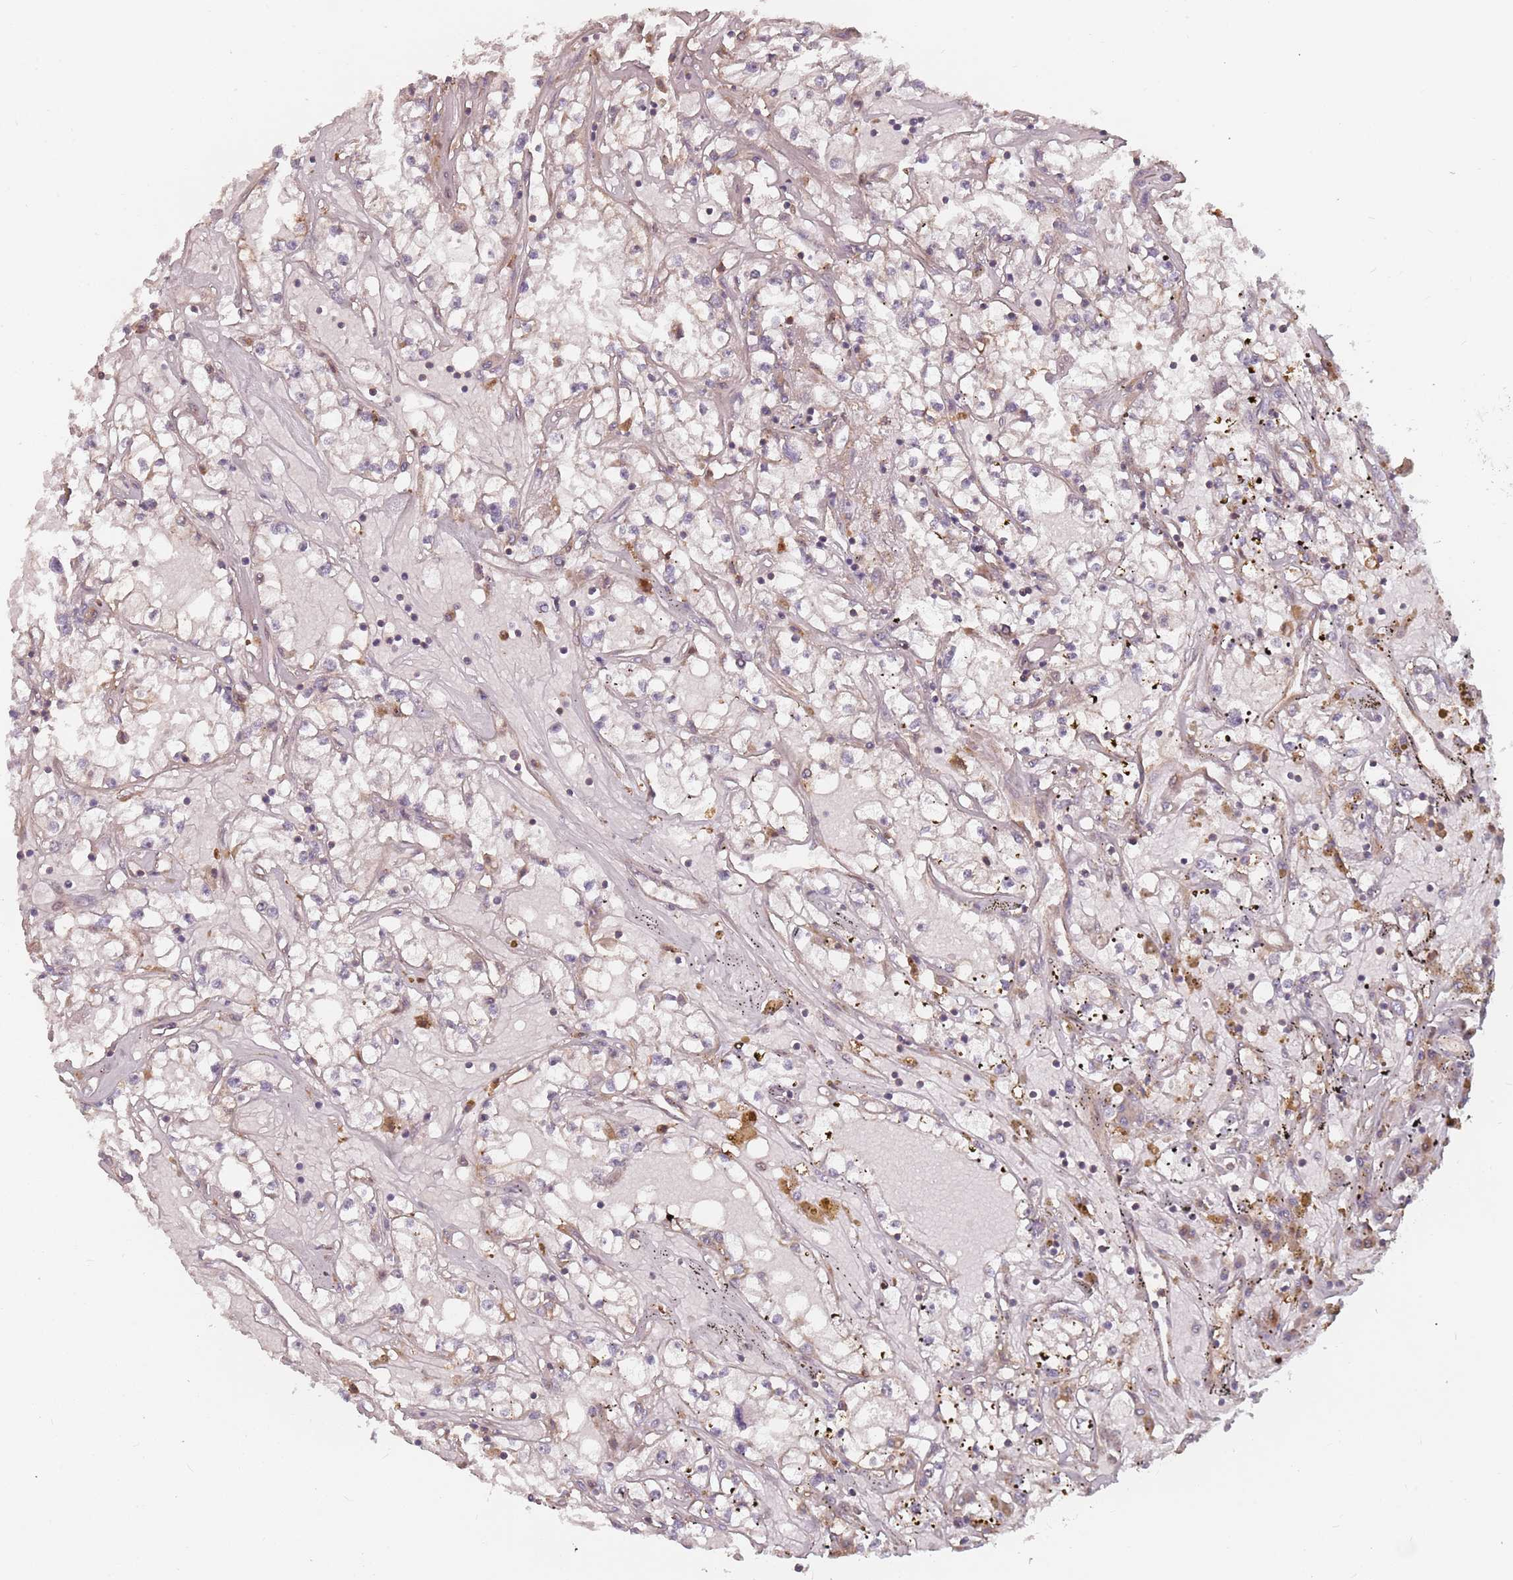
{"staining": {"intensity": "negative", "quantity": "none", "location": "none"}, "tissue": "renal cancer", "cell_type": "Tumor cells", "image_type": "cancer", "snomed": [{"axis": "morphology", "description": "Adenocarcinoma, NOS"}, {"axis": "topography", "description": "Kidney"}], "caption": "Immunohistochemical staining of renal adenocarcinoma shows no significant expression in tumor cells.", "gene": "C3orf14", "patient": {"sex": "male", "age": 56}}